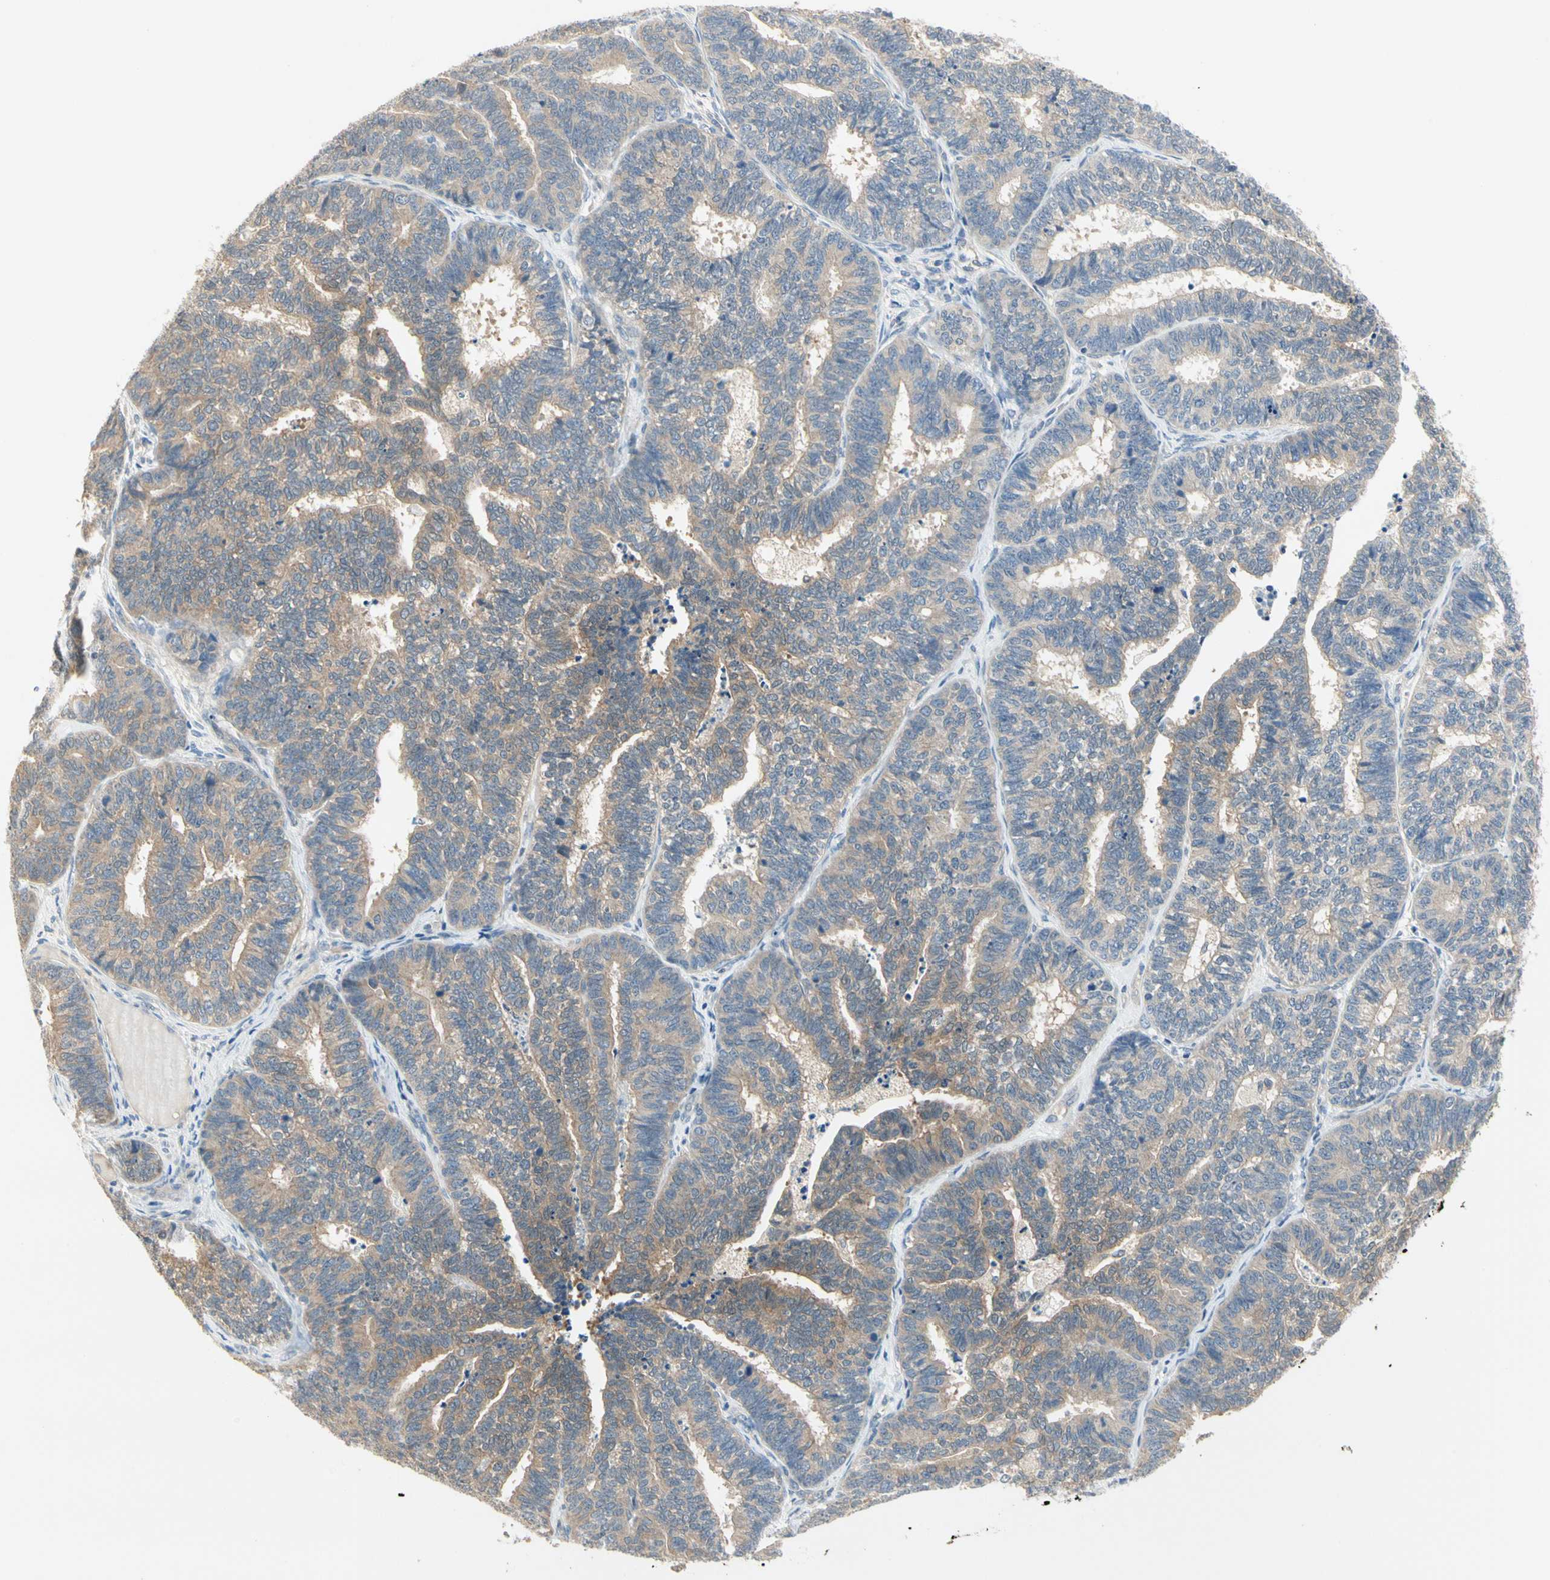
{"staining": {"intensity": "moderate", "quantity": ">75%", "location": "cytoplasmic/membranous"}, "tissue": "endometrial cancer", "cell_type": "Tumor cells", "image_type": "cancer", "snomed": [{"axis": "morphology", "description": "Adenocarcinoma, NOS"}, {"axis": "topography", "description": "Endometrium"}], "caption": "This micrograph shows immunohistochemistry staining of adenocarcinoma (endometrial), with medium moderate cytoplasmic/membranous staining in approximately >75% of tumor cells.", "gene": "MPI", "patient": {"sex": "female", "age": 70}}